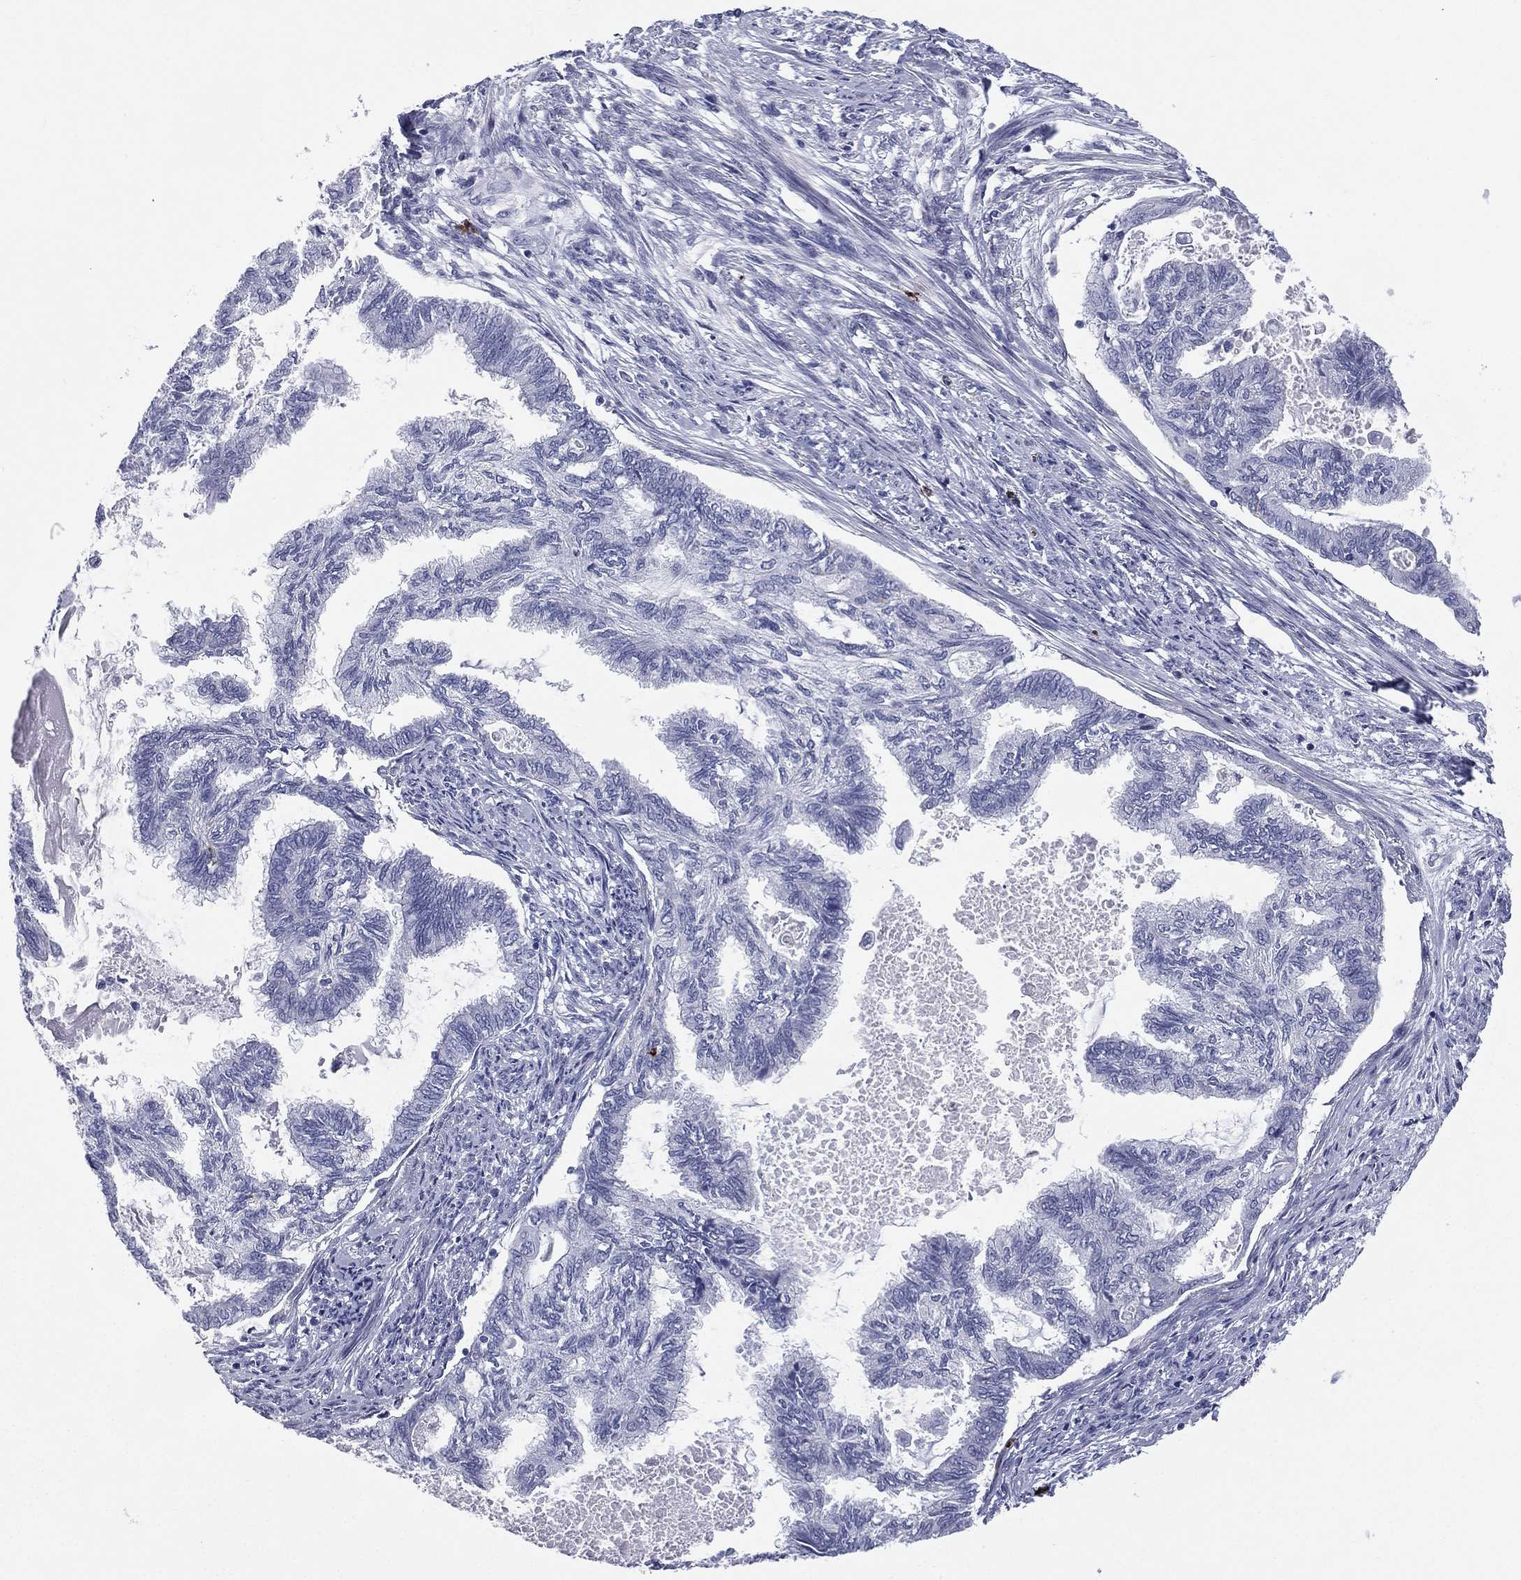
{"staining": {"intensity": "negative", "quantity": "none", "location": "none"}, "tissue": "endometrial cancer", "cell_type": "Tumor cells", "image_type": "cancer", "snomed": [{"axis": "morphology", "description": "Adenocarcinoma, NOS"}, {"axis": "topography", "description": "Endometrium"}], "caption": "Immunohistochemistry (IHC) photomicrograph of human endometrial cancer (adenocarcinoma) stained for a protein (brown), which displays no expression in tumor cells.", "gene": "HLA-DOA", "patient": {"sex": "female", "age": 86}}